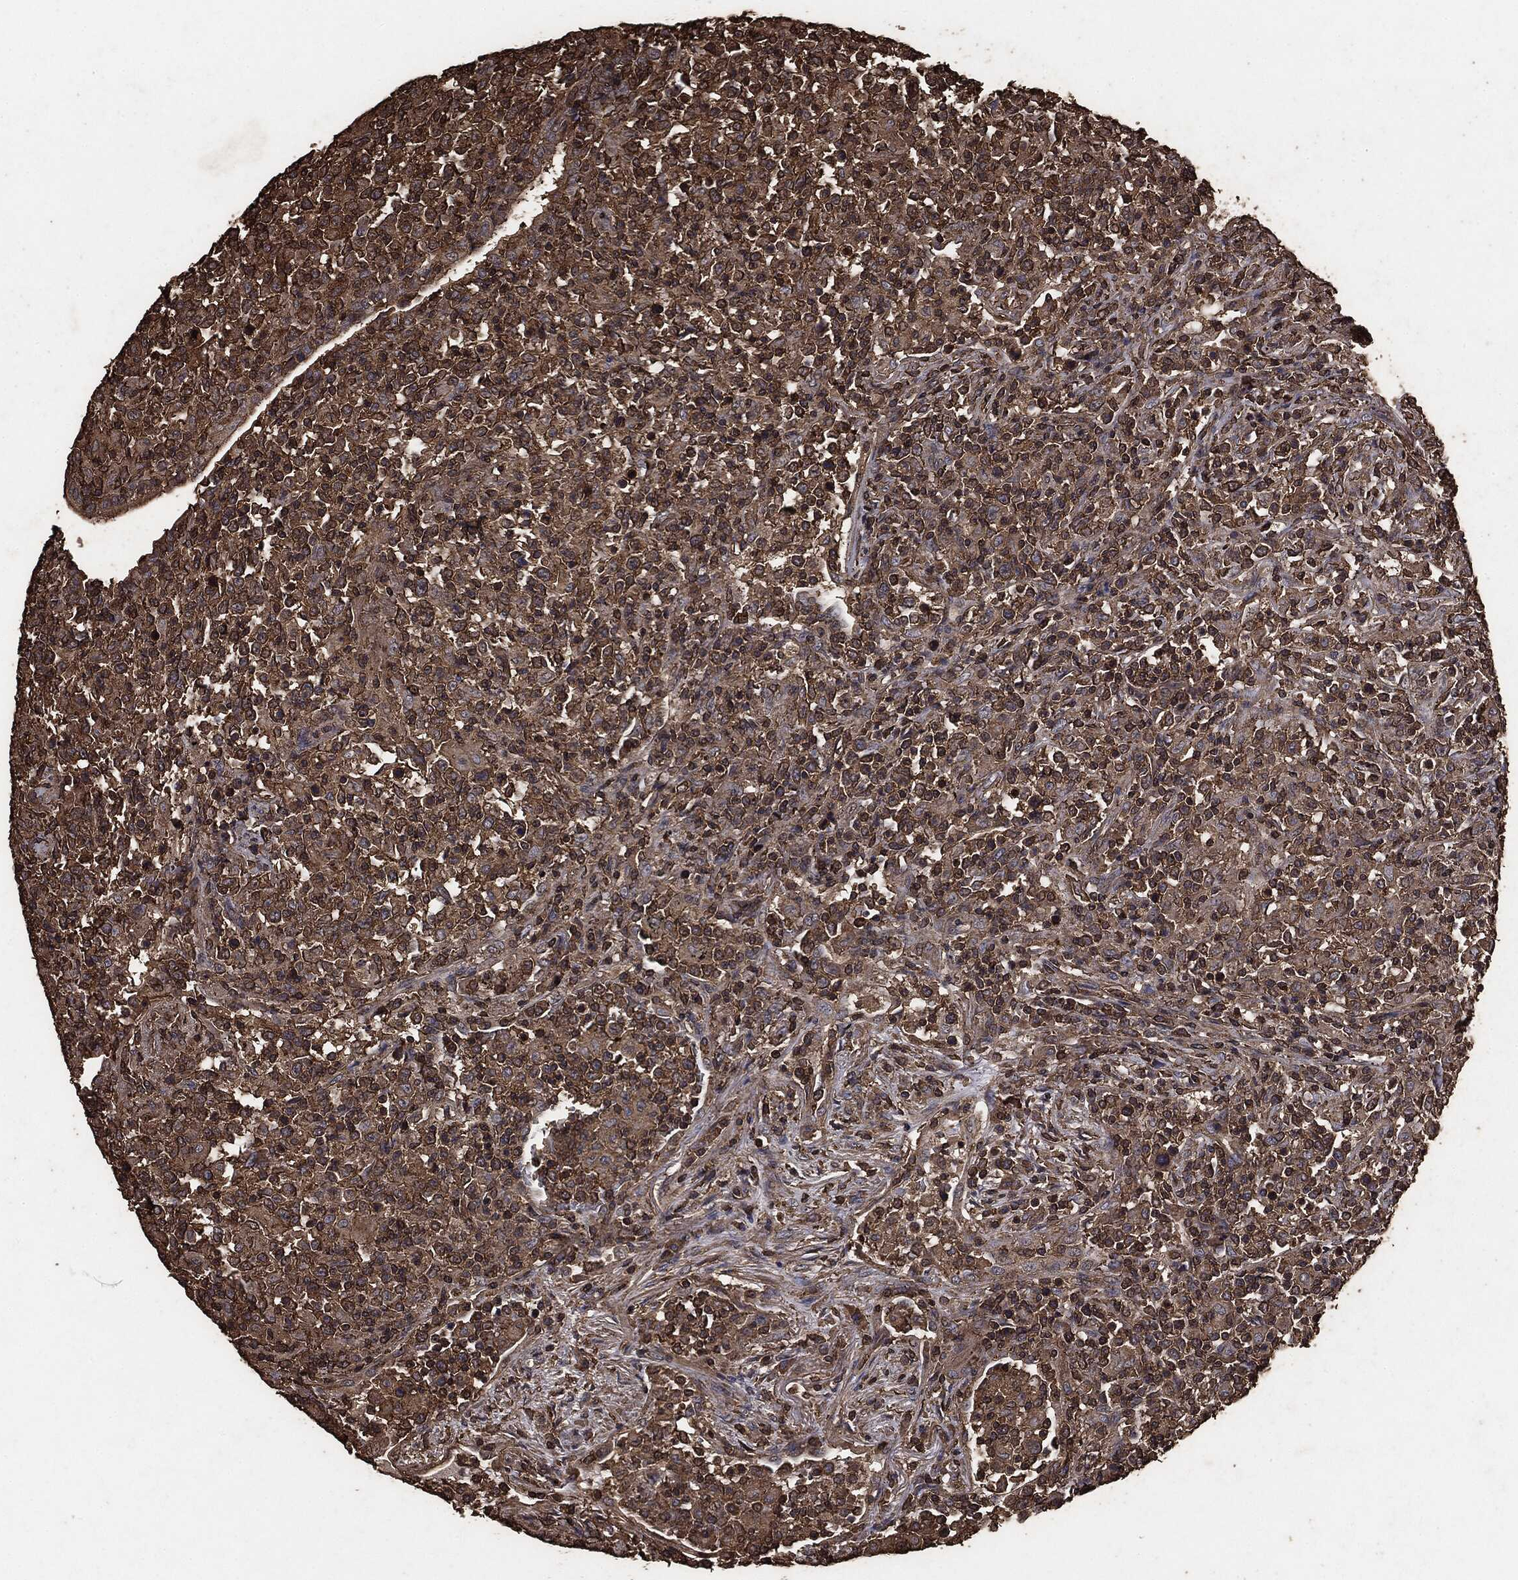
{"staining": {"intensity": "moderate", "quantity": ">75%", "location": "cytoplasmic/membranous"}, "tissue": "lymphoma", "cell_type": "Tumor cells", "image_type": "cancer", "snomed": [{"axis": "morphology", "description": "Malignant lymphoma, non-Hodgkin's type, High grade"}, {"axis": "topography", "description": "Lung"}], "caption": "IHC of malignant lymphoma, non-Hodgkin's type (high-grade) demonstrates medium levels of moderate cytoplasmic/membranous expression in approximately >75% of tumor cells.", "gene": "MTOR", "patient": {"sex": "male", "age": 79}}